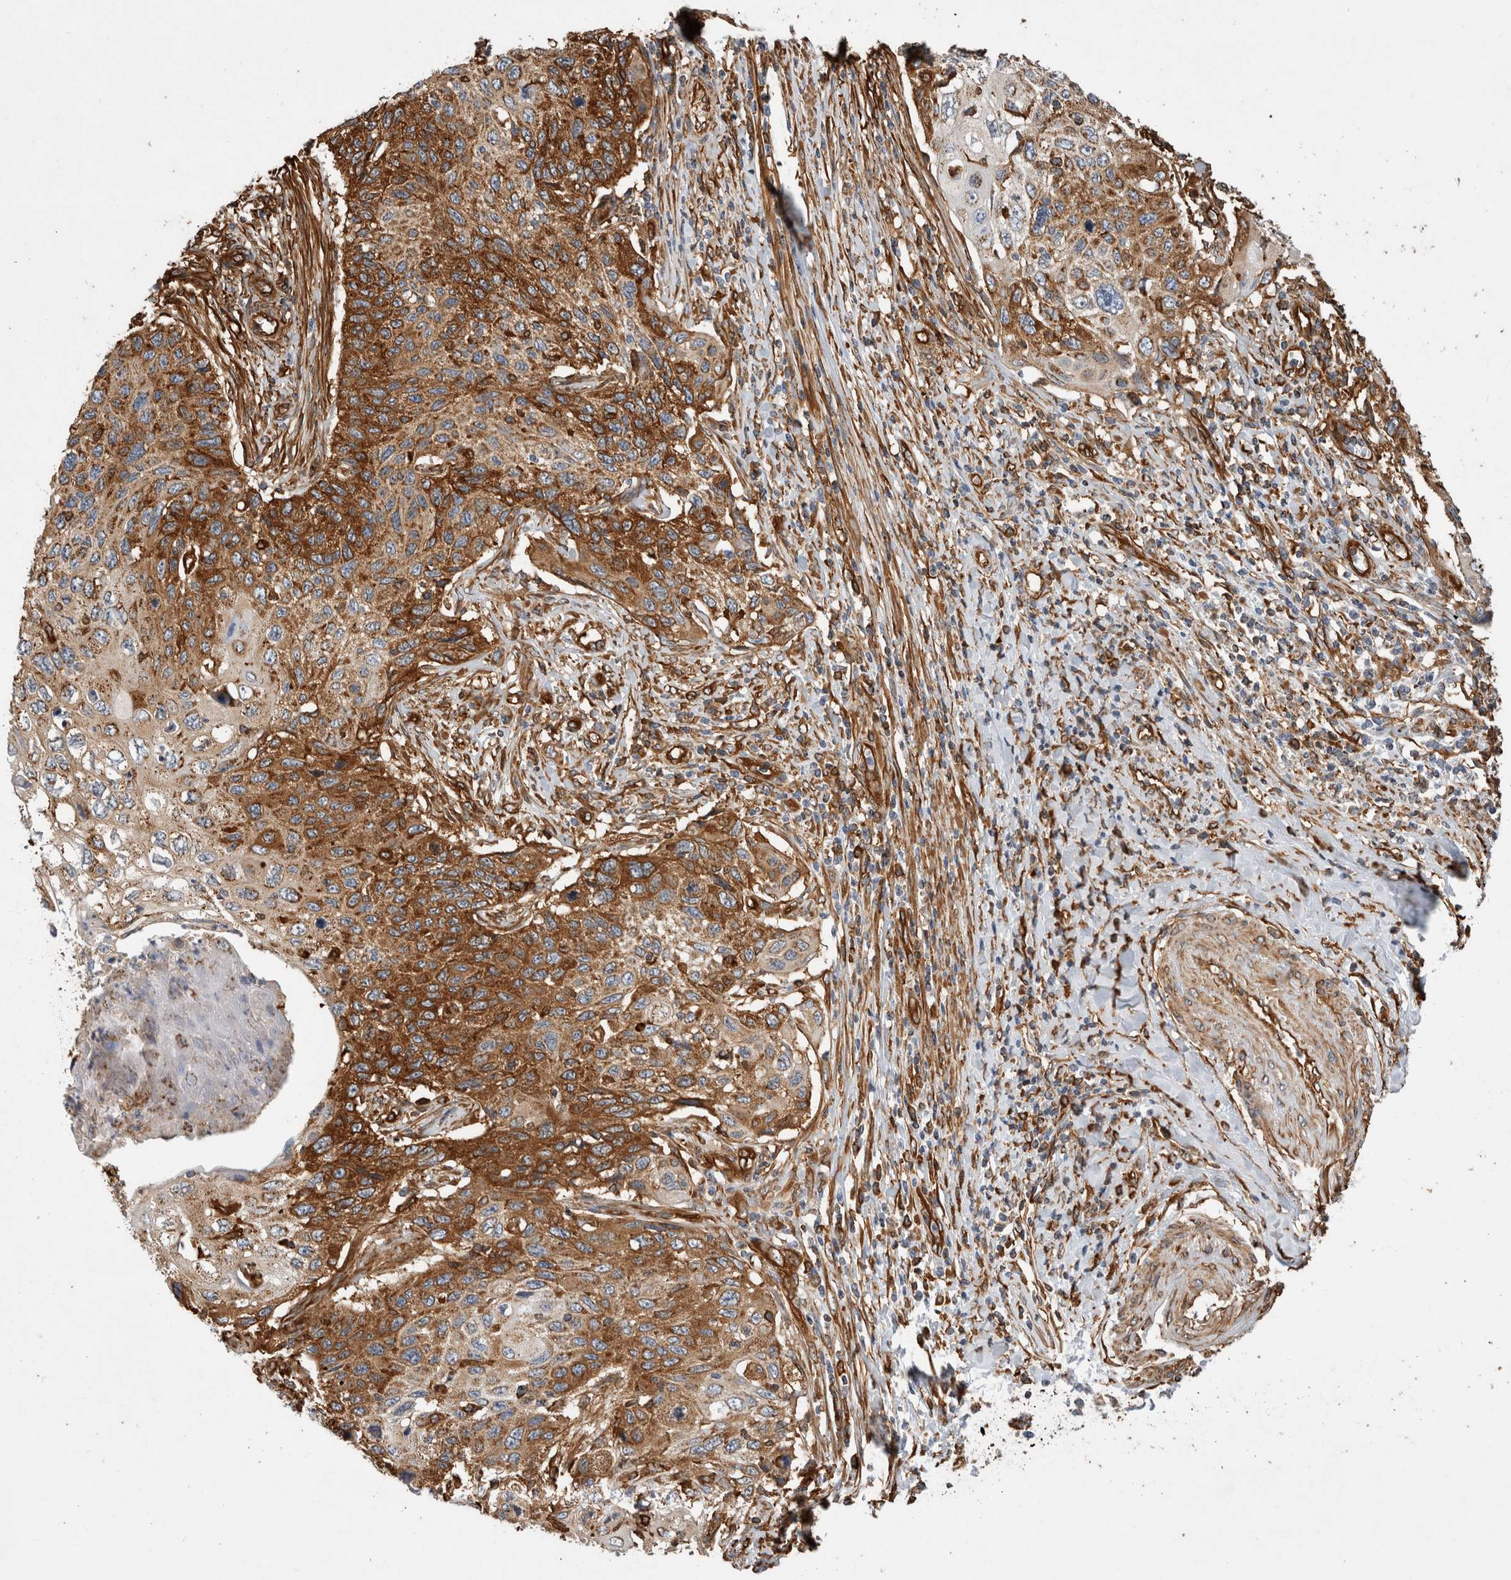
{"staining": {"intensity": "moderate", "quantity": "25%-75%", "location": "cytoplasmic/membranous"}, "tissue": "cervical cancer", "cell_type": "Tumor cells", "image_type": "cancer", "snomed": [{"axis": "morphology", "description": "Squamous cell carcinoma, NOS"}, {"axis": "topography", "description": "Cervix"}], "caption": "Protein analysis of cervical cancer tissue displays moderate cytoplasmic/membranous expression in approximately 25%-75% of tumor cells.", "gene": "ZNF397", "patient": {"sex": "female", "age": 70}}